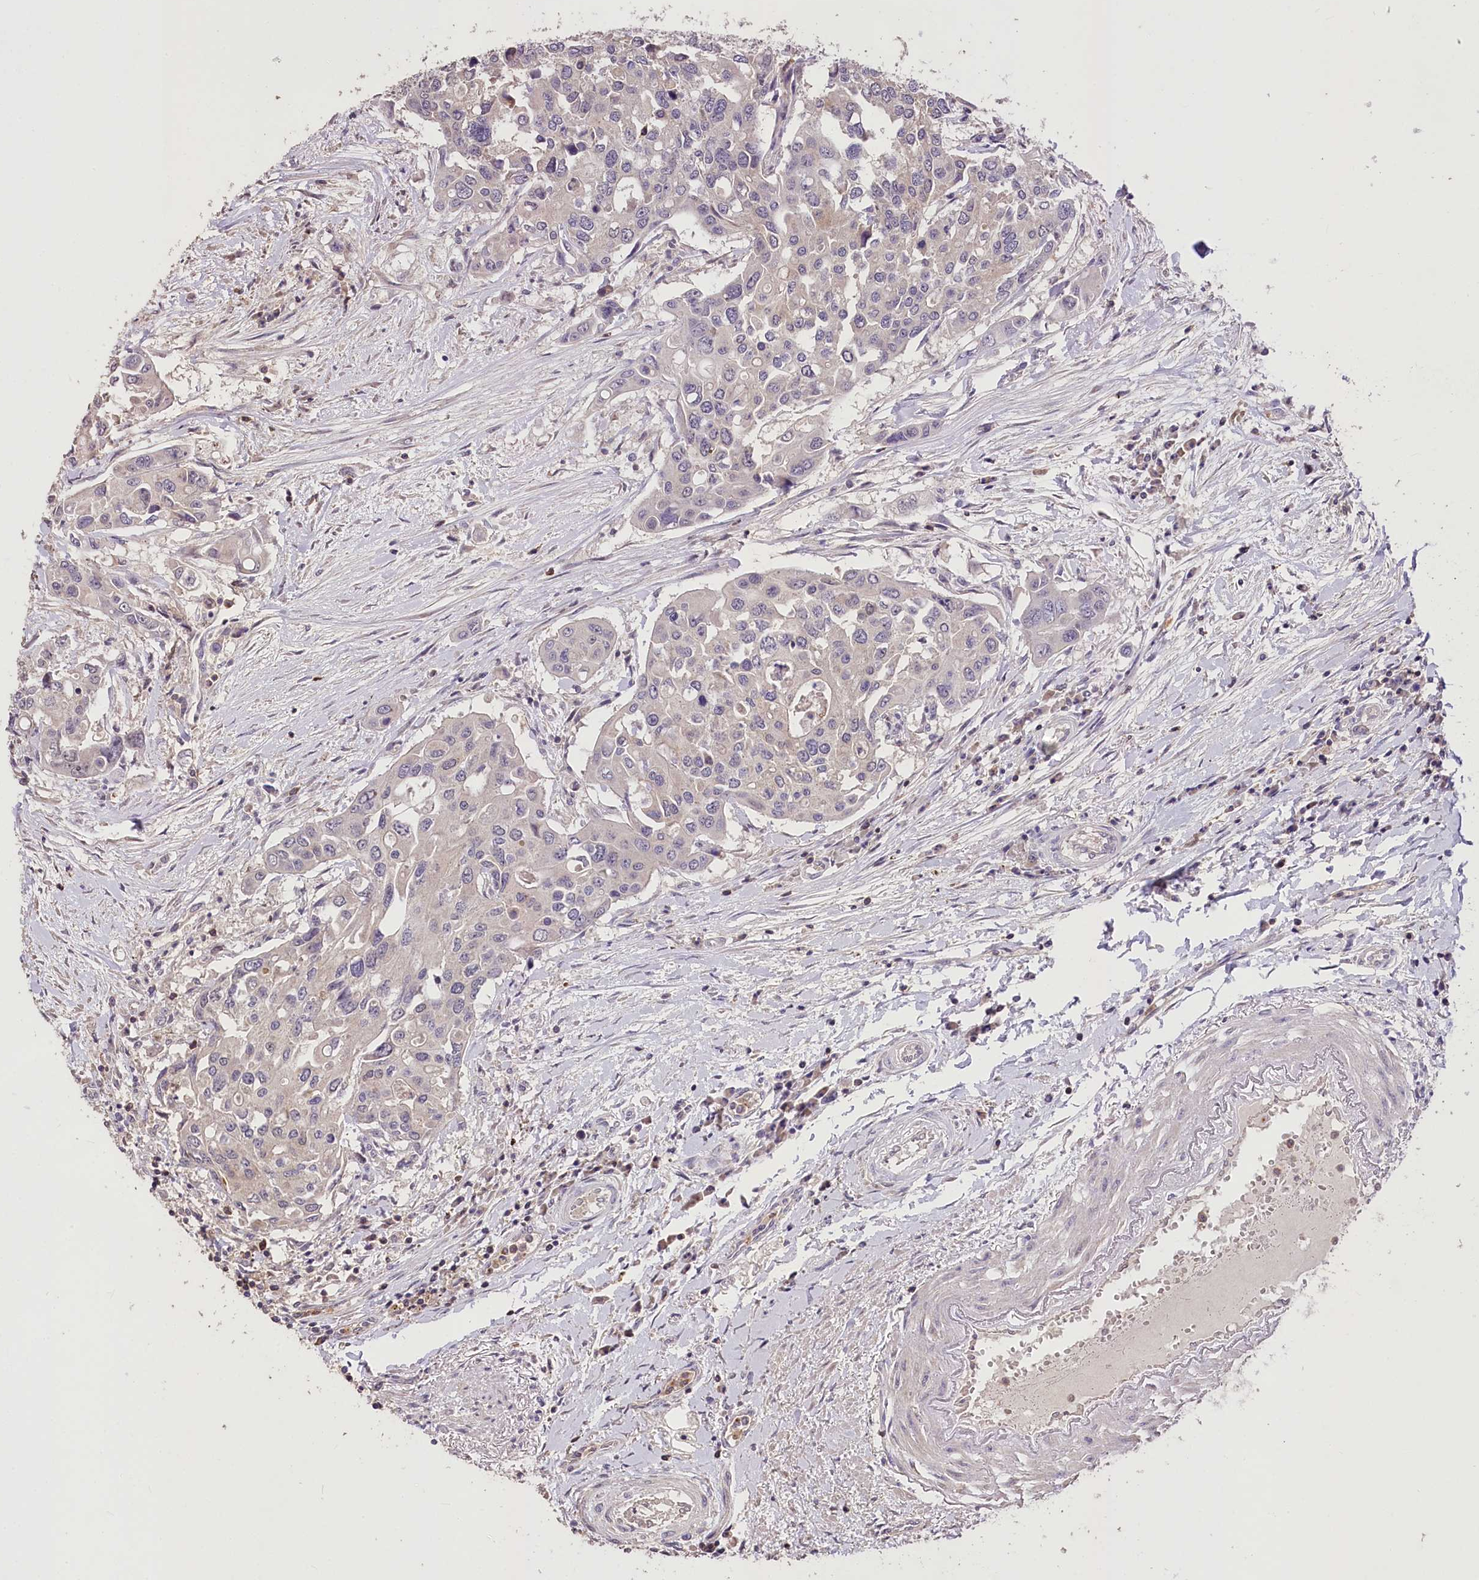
{"staining": {"intensity": "negative", "quantity": "none", "location": "none"}, "tissue": "colorectal cancer", "cell_type": "Tumor cells", "image_type": "cancer", "snomed": [{"axis": "morphology", "description": "Adenocarcinoma, NOS"}, {"axis": "topography", "description": "Colon"}], "caption": "High magnification brightfield microscopy of colorectal cancer (adenocarcinoma) stained with DAB (brown) and counterstained with hematoxylin (blue): tumor cells show no significant staining.", "gene": "SERGEF", "patient": {"sex": "male", "age": 77}}